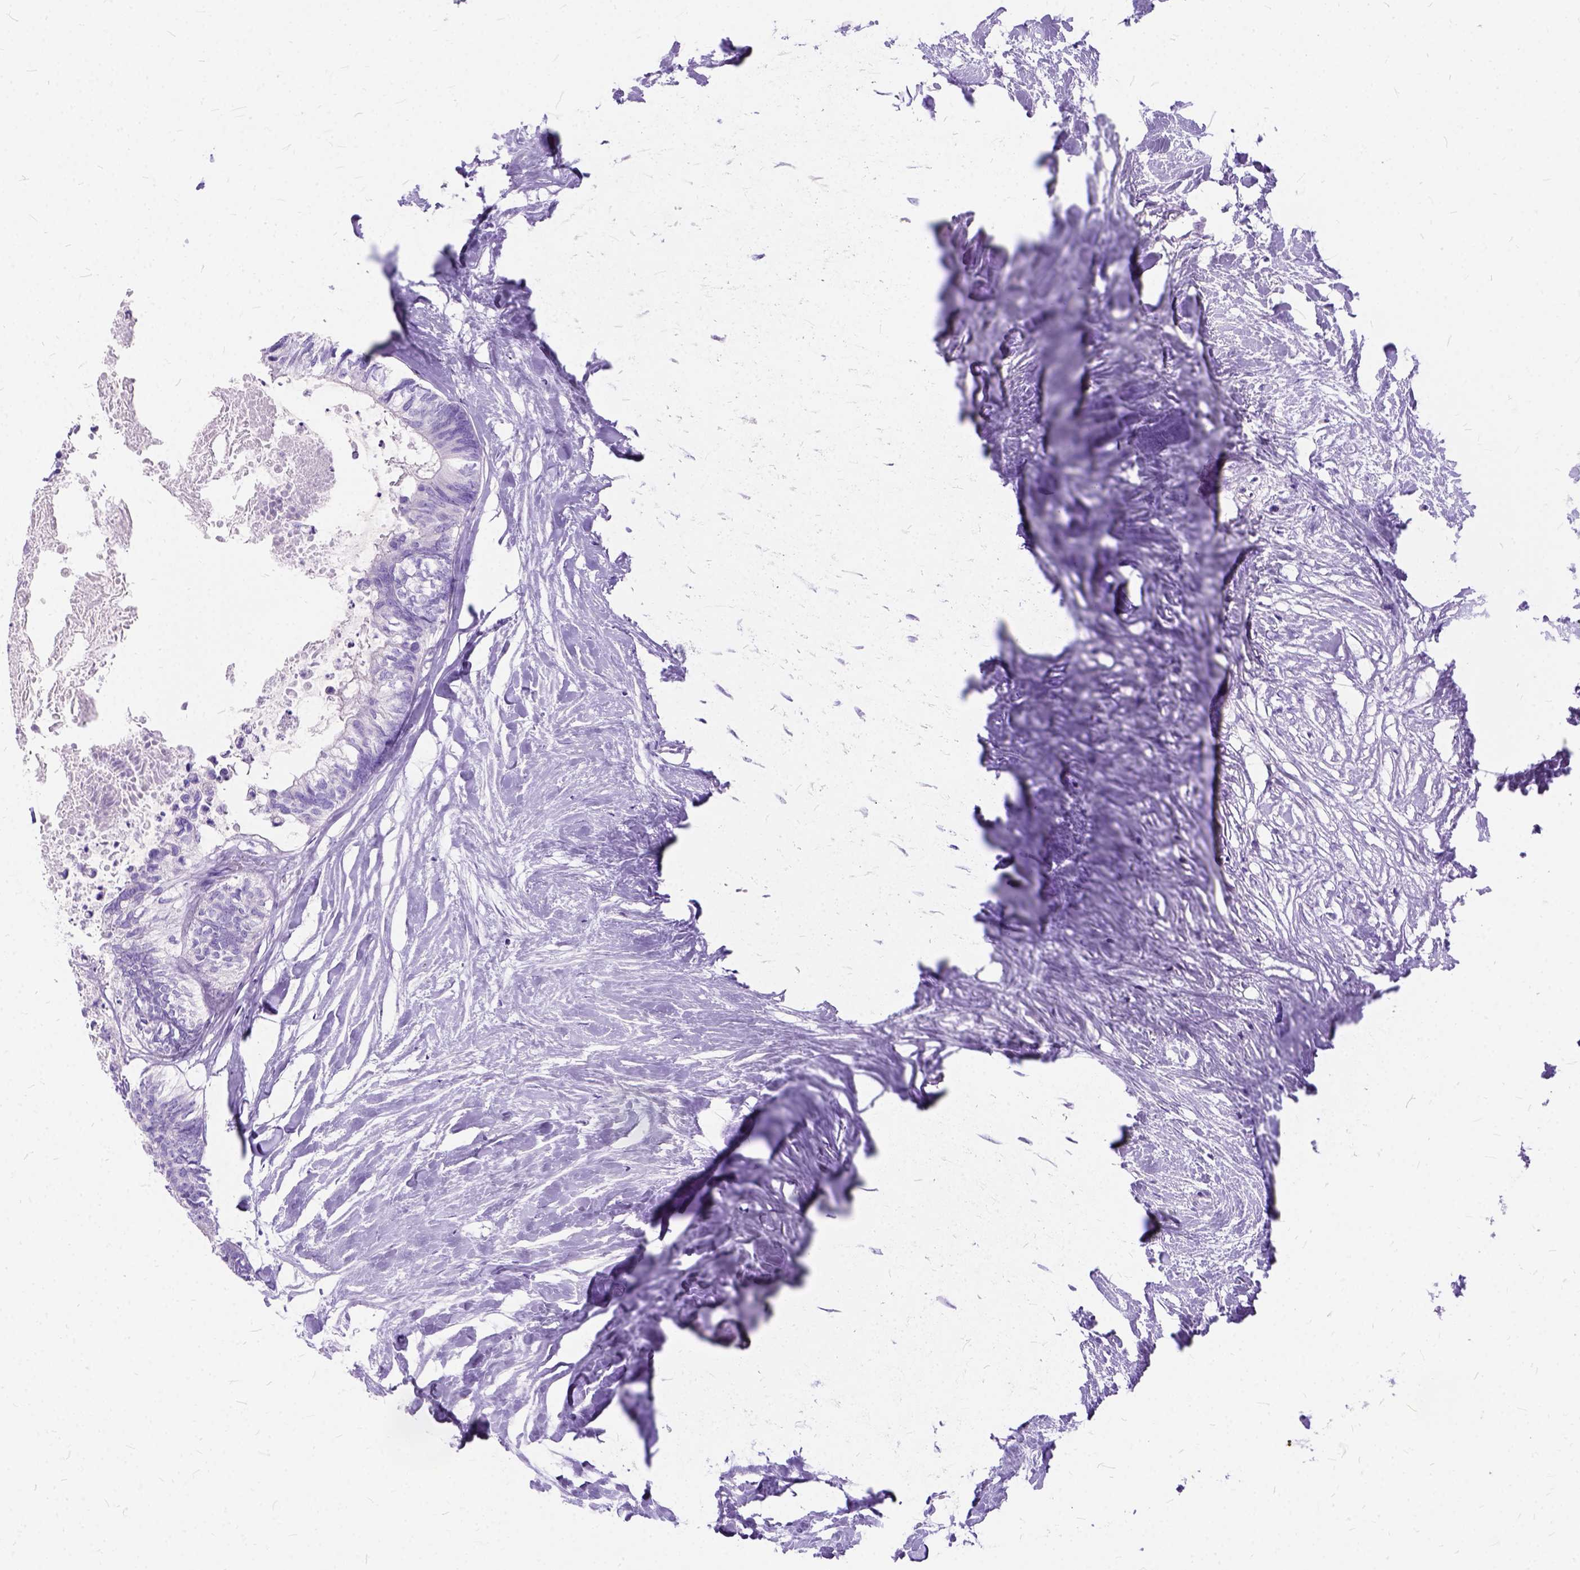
{"staining": {"intensity": "negative", "quantity": "none", "location": "none"}, "tissue": "colorectal cancer", "cell_type": "Tumor cells", "image_type": "cancer", "snomed": [{"axis": "morphology", "description": "Adenocarcinoma, NOS"}, {"axis": "topography", "description": "Colon"}, {"axis": "topography", "description": "Rectum"}], "caption": "A photomicrograph of human colorectal cancer is negative for staining in tumor cells. (Brightfield microscopy of DAB IHC at high magnification).", "gene": "C1QTNF3", "patient": {"sex": "male", "age": 57}}